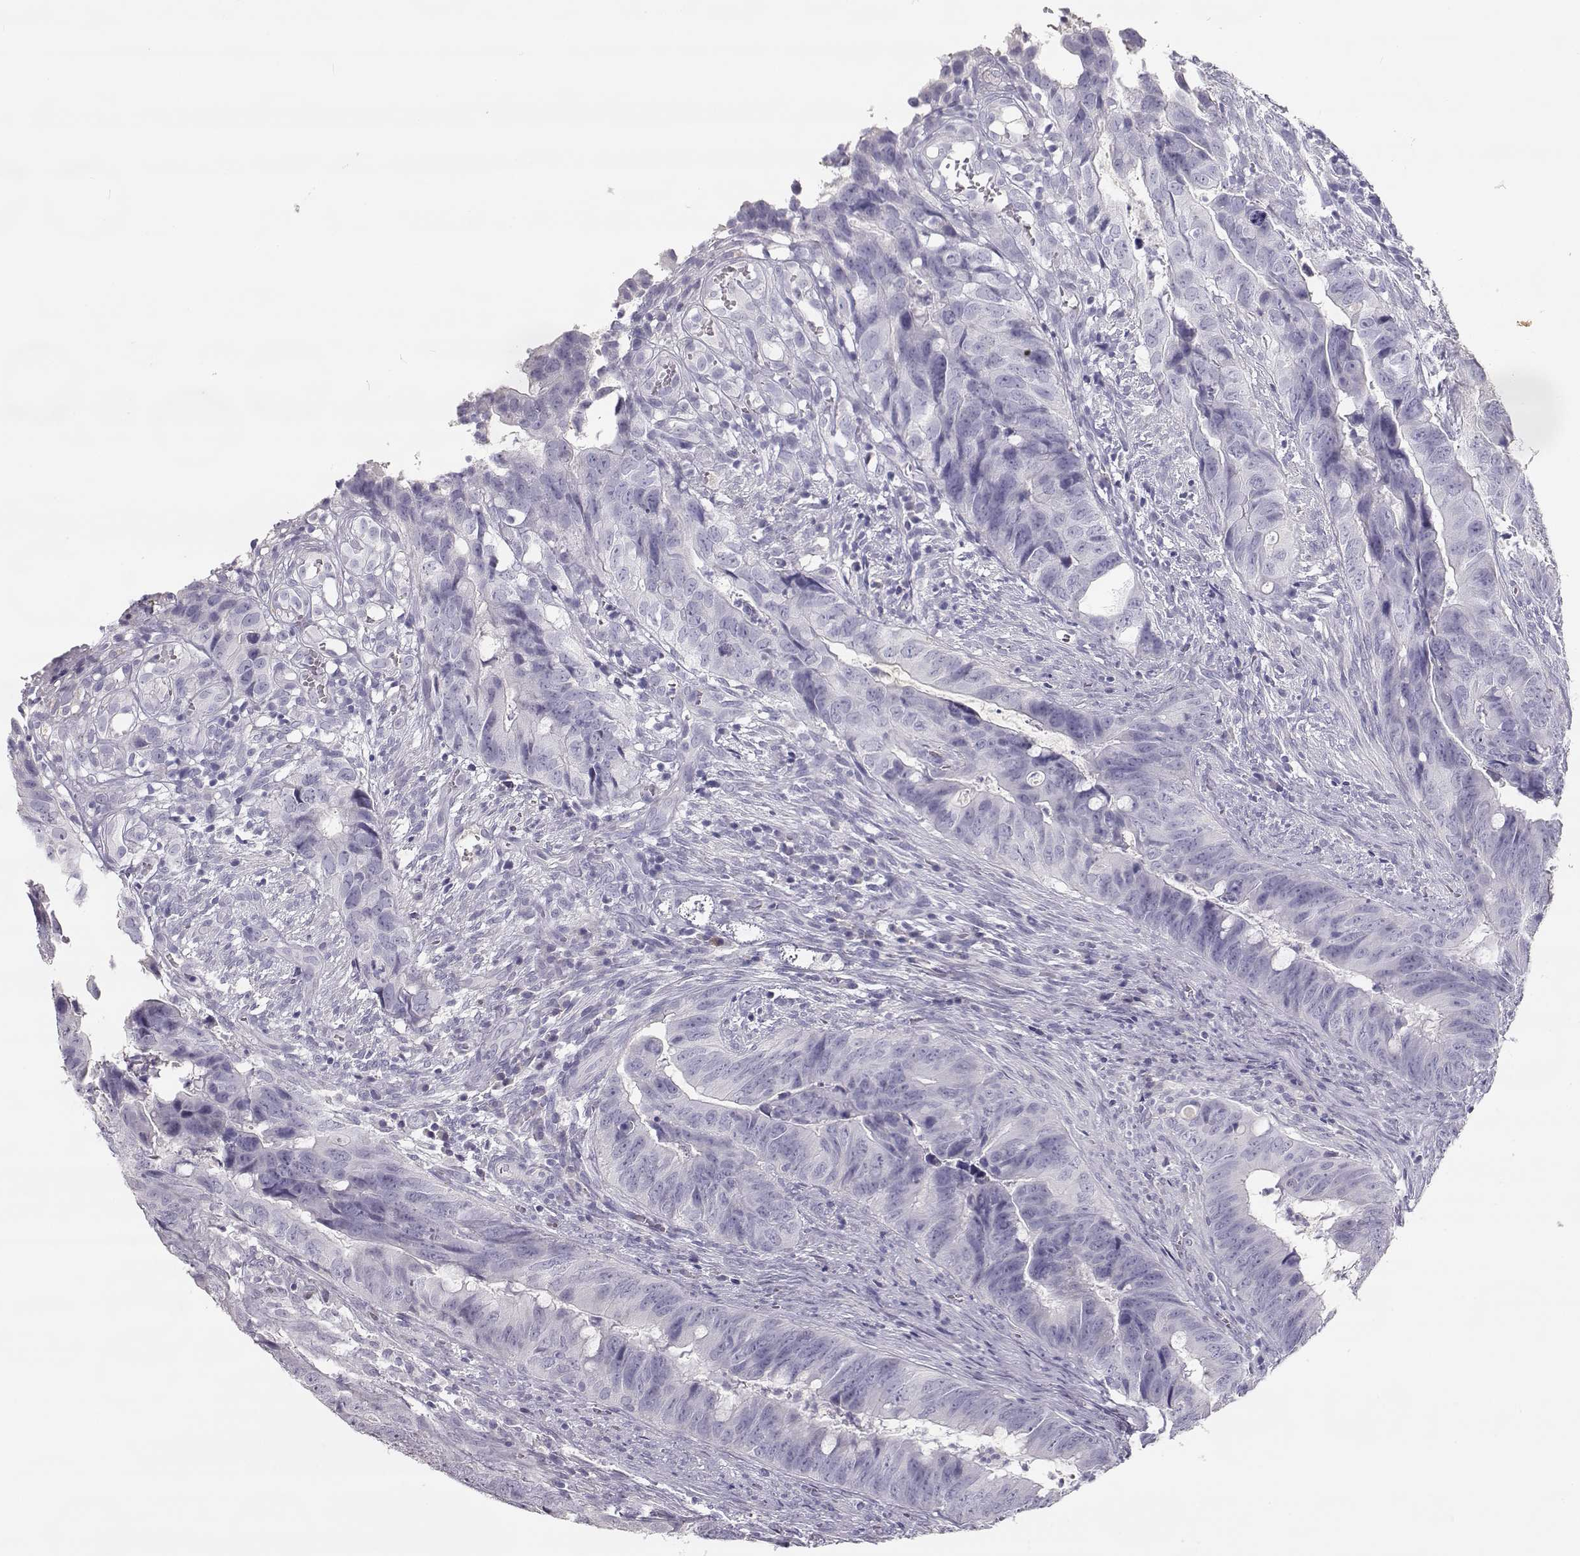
{"staining": {"intensity": "negative", "quantity": "none", "location": "none"}, "tissue": "colorectal cancer", "cell_type": "Tumor cells", "image_type": "cancer", "snomed": [{"axis": "morphology", "description": "Adenocarcinoma, NOS"}, {"axis": "topography", "description": "Colon"}], "caption": "Immunohistochemistry (IHC) of colorectal cancer exhibits no staining in tumor cells.", "gene": "SLCO6A1", "patient": {"sex": "female", "age": 82}}